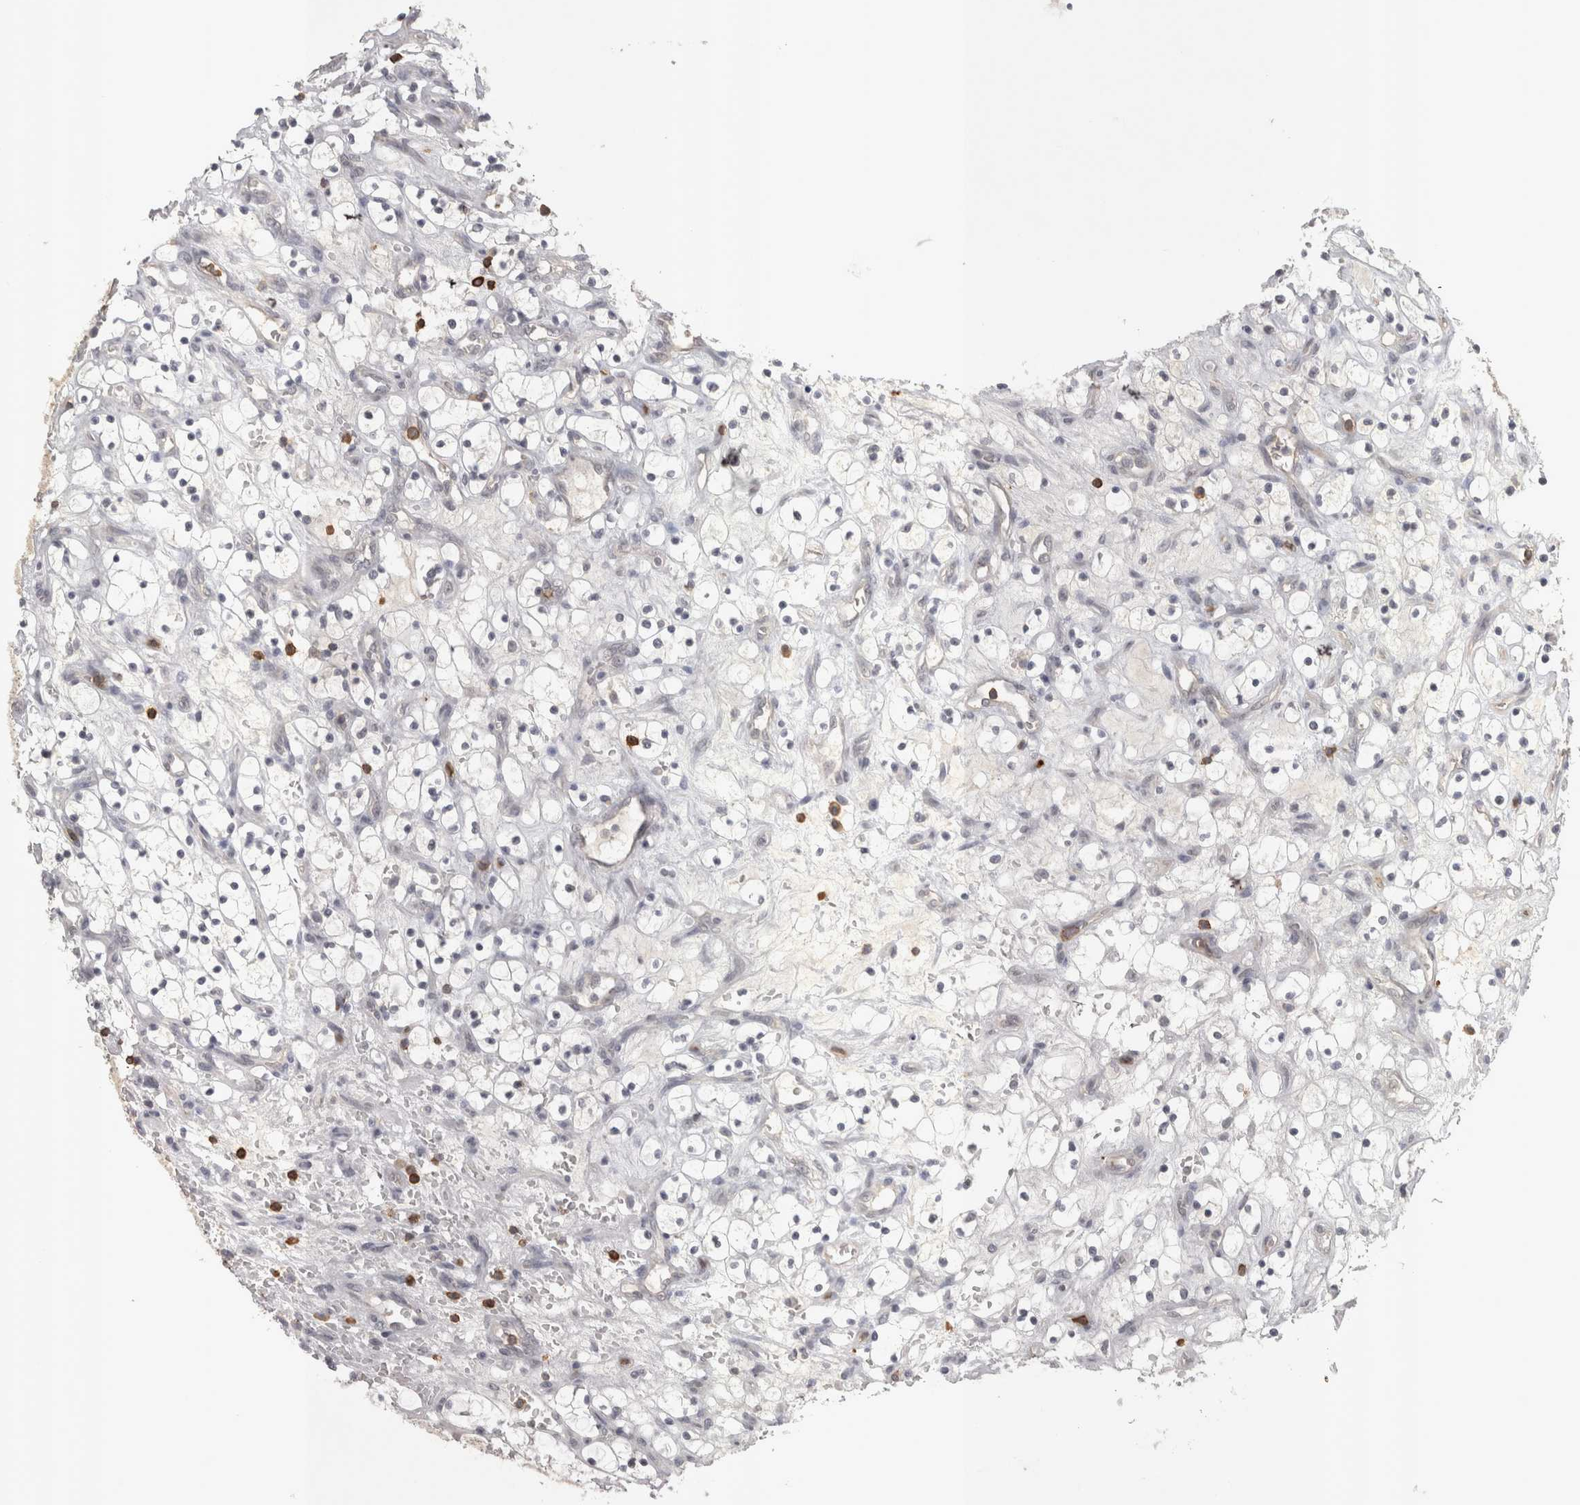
{"staining": {"intensity": "negative", "quantity": "none", "location": "none"}, "tissue": "renal cancer", "cell_type": "Tumor cells", "image_type": "cancer", "snomed": [{"axis": "morphology", "description": "Adenocarcinoma, NOS"}, {"axis": "topography", "description": "Kidney"}], "caption": "This is an immunohistochemistry photomicrograph of human renal adenocarcinoma. There is no positivity in tumor cells.", "gene": "SKAP1", "patient": {"sex": "female", "age": 69}}